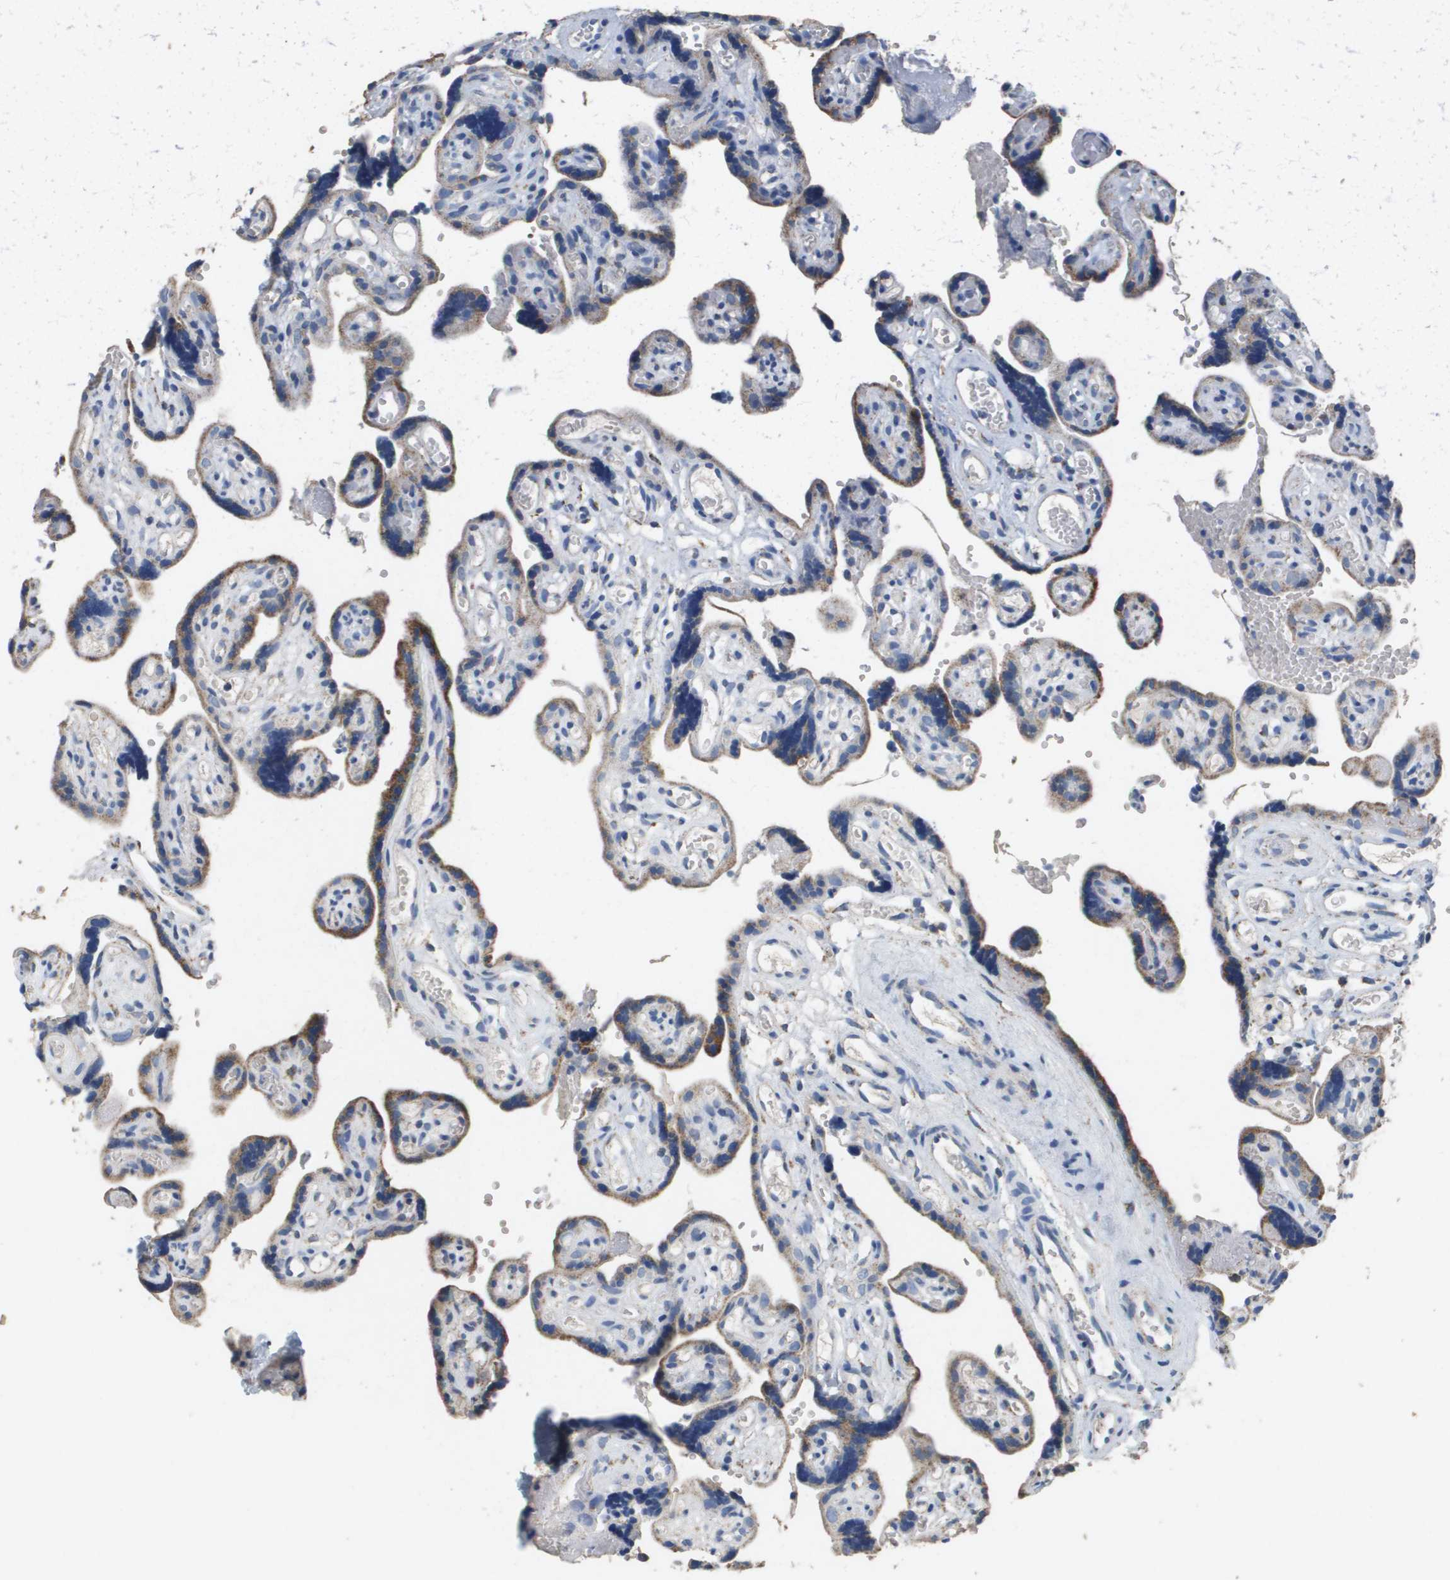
{"staining": {"intensity": "strong", "quantity": "25%-75%", "location": "cytoplasmic/membranous"}, "tissue": "placenta", "cell_type": "Decidual cells", "image_type": "normal", "snomed": [{"axis": "morphology", "description": "Normal tissue, NOS"}, {"axis": "topography", "description": "Placenta"}], "caption": "Immunohistochemical staining of unremarkable human placenta reveals strong cytoplasmic/membranous protein staining in about 25%-75% of decidual cells. (DAB IHC with brightfield microscopy, high magnification).", "gene": "ATP5F1B", "patient": {"sex": "female", "age": 30}}